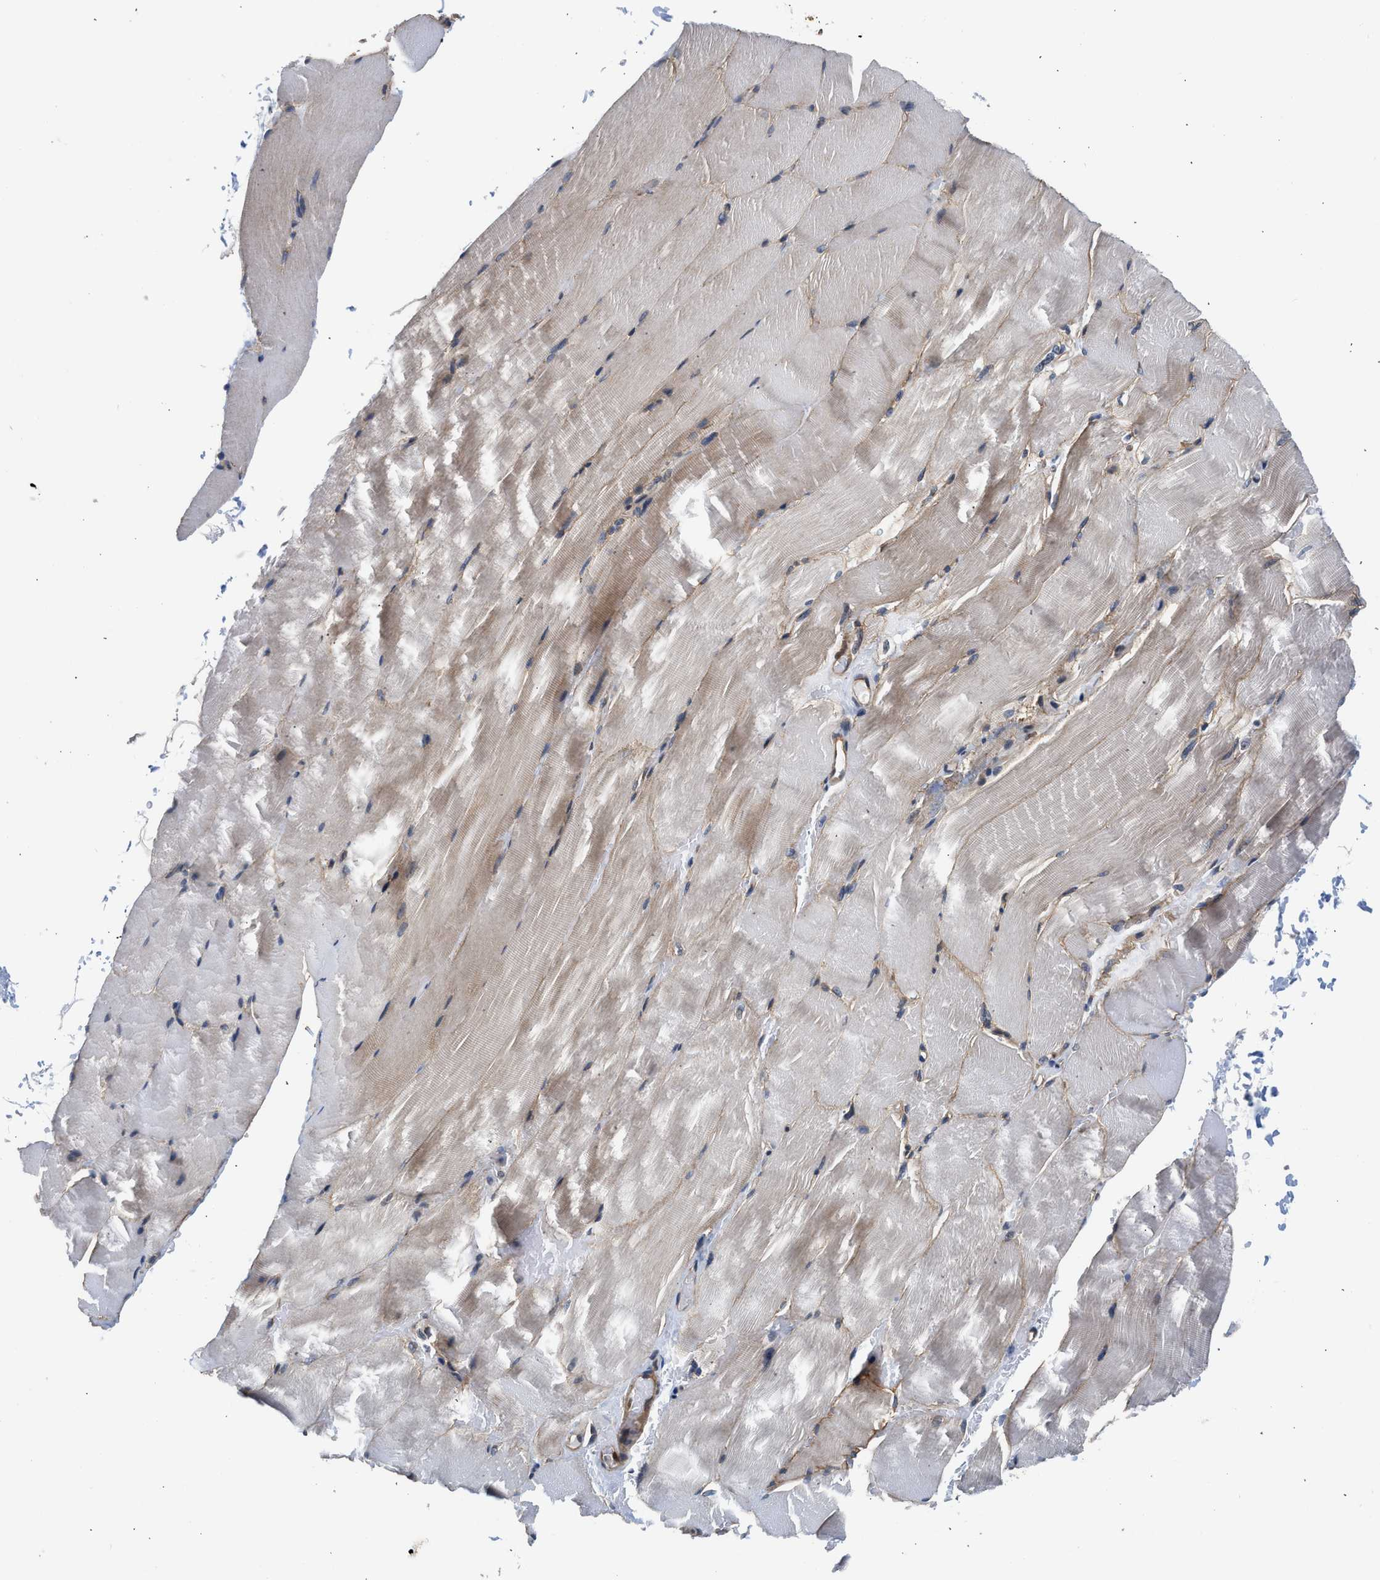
{"staining": {"intensity": "moderate", "quantity": "<25%", "location": "cytoplasmic/membranous"}, "tissue": "skeletal muscle", "cell_type": "Myocytes", "image_type": "normal", "snomed": [{"axis": "morphology", "description": "Normal tissue, NOS"}, {"axis": "topography", "description": "Skeletal muscle"}, {"axis": "topography", "description": "Parathyroid gland"}], "caption": "A low amount of moderate cytoplasmic/membranous positivity is identified in approximately <25% of myocytes in benign skeletal muscle.", "gene": "POLG2", "patient": {"sex": "female", "age": 37}}